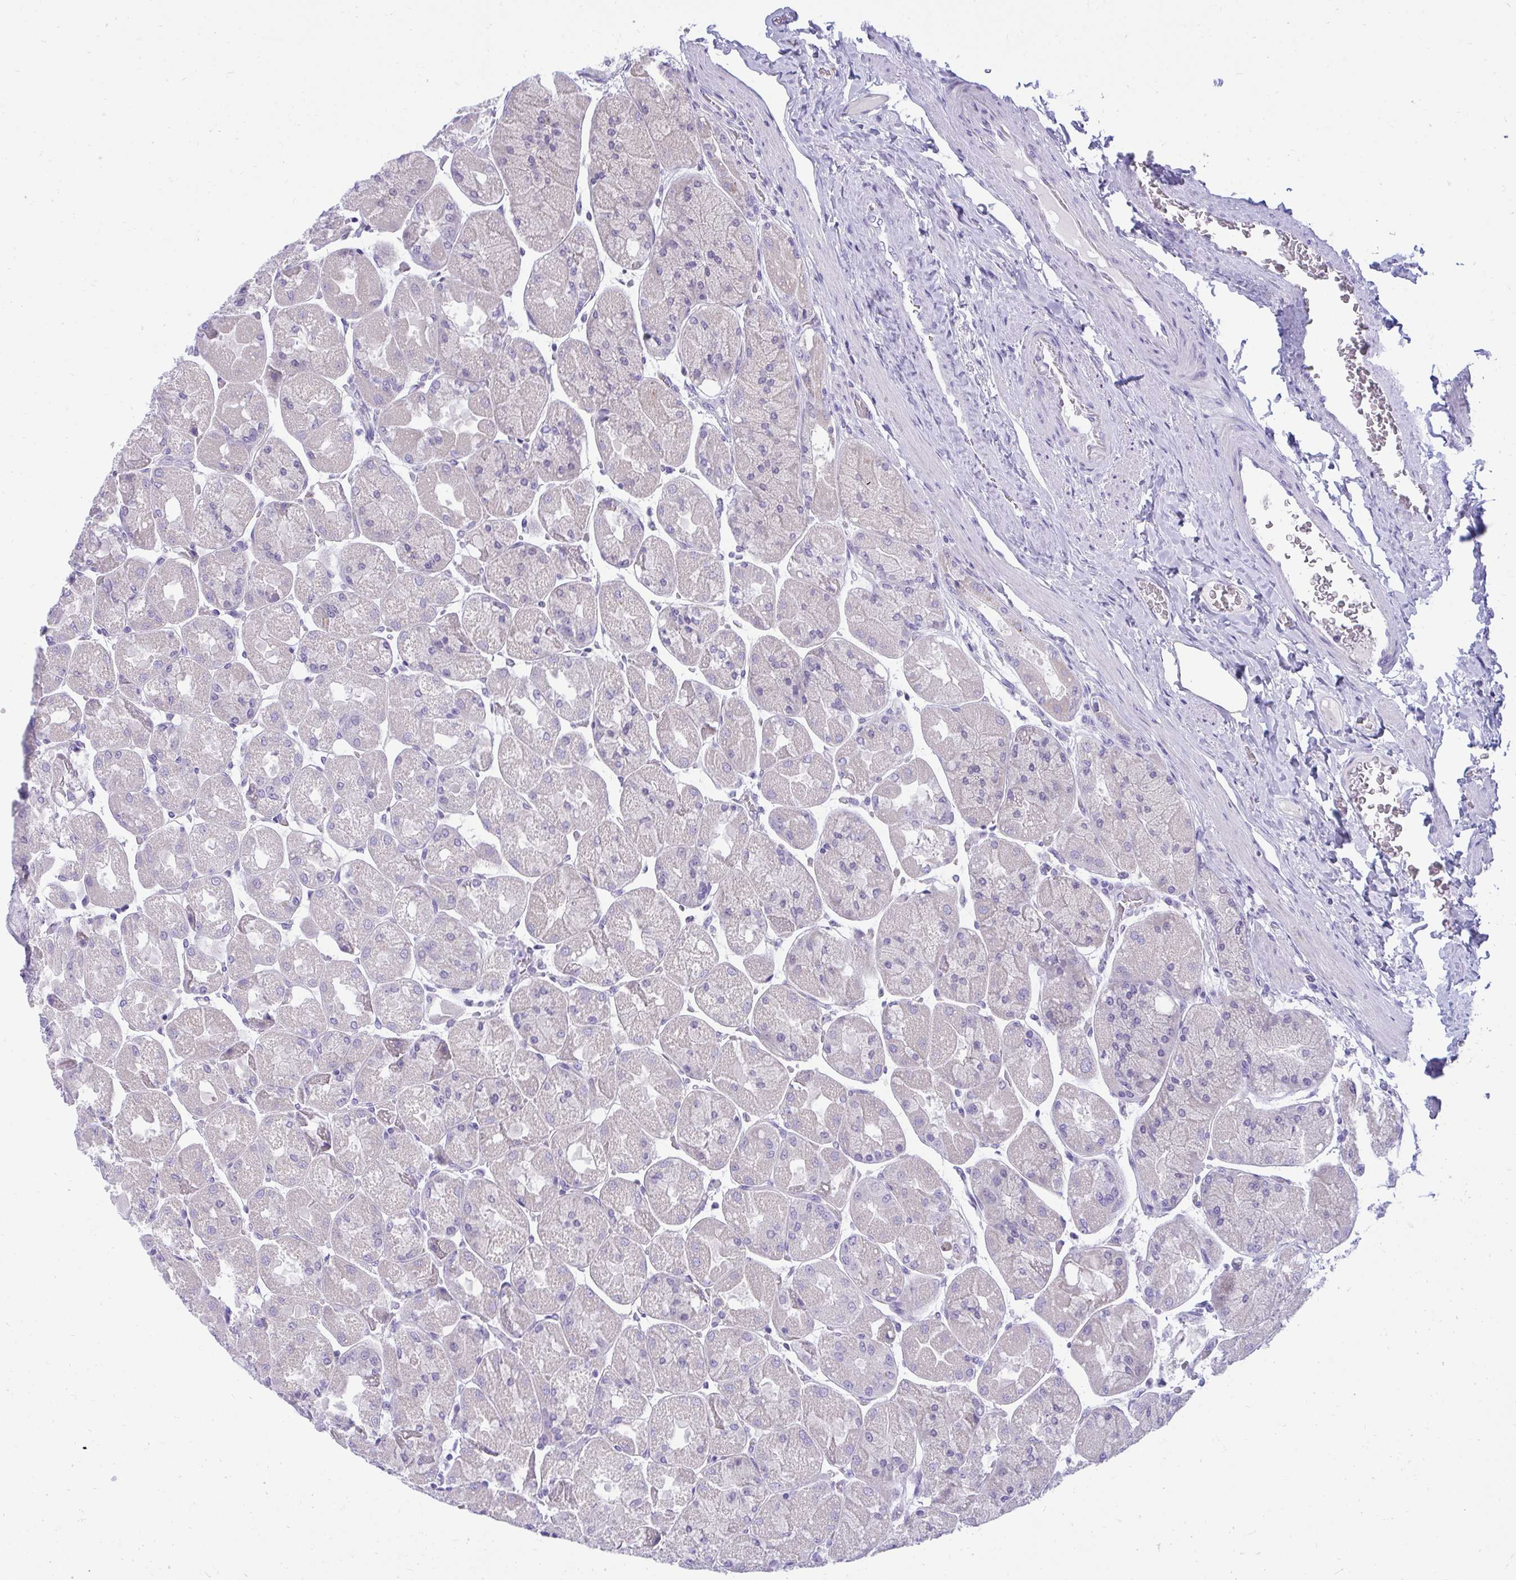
{"staining": {"intensity": "negative", "quantity": "none", "location": "none"}, "tissue": "stomach", "cell_type": "Glandular cells", "image_type": "normal", "snomed": [{"axis": "morphology", "description": "Normal tissue, NOS"}, {"axis": "topography", "description": "Stomach"}], "caption": "Immunohistochemistry (IHC) micrograph of benign human stomach stained for a protein (brown), which shows no staining in glandular cells. (DAB immunohistochemistry (IHC), high magnification).", "gene": "AIG1", "patient": {"sex": "female", "age": 61}}